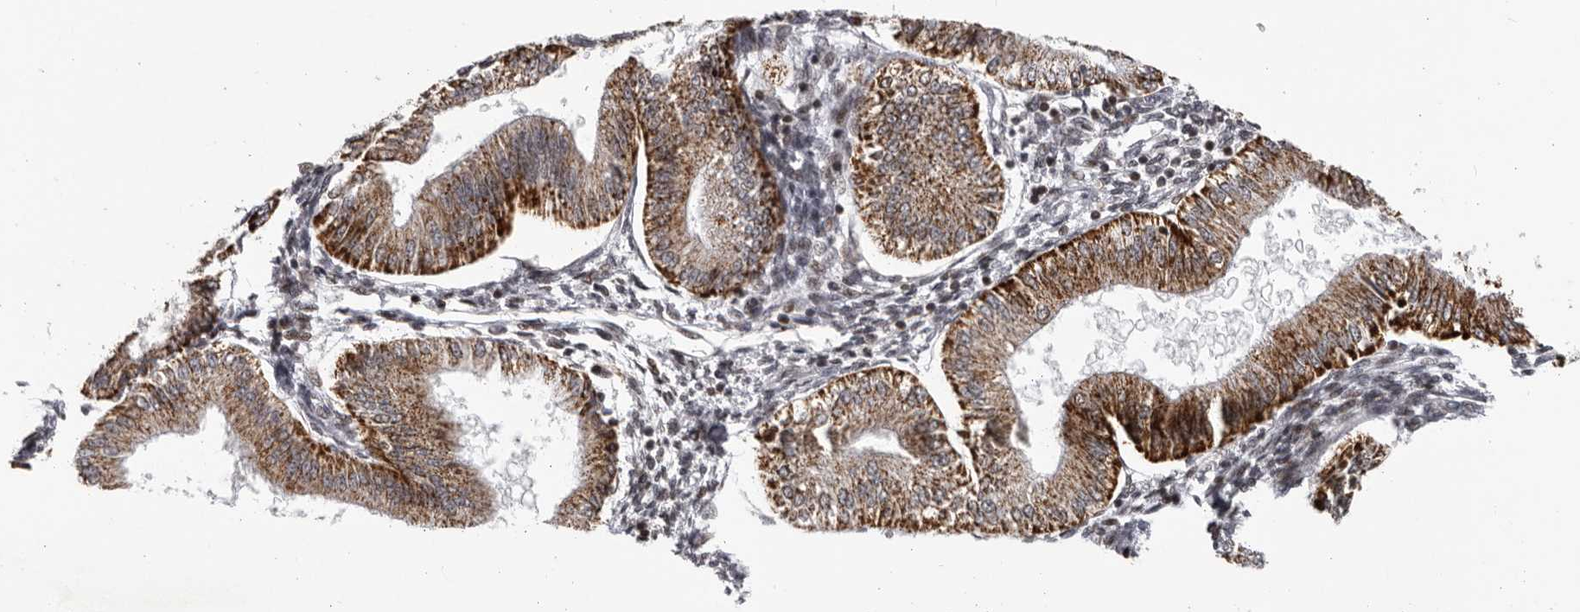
{"staining": {"intensity": "weak", "quantity": "<25%", "location": "nuclear"}, "tissue": "endometrium", "cell_type": "Cells in endometrial stroma", "image_type": "normal", "snomed": [{"axis": "morphology", "description": "Normal tissue, NOS"}, {"axis": "topography", "description": "Endometrium"}], "caption": "Immunohistochemistry (IHC) histopathology image of unremarkable endometrium stained for a protein (brown), which demonstrates no expression in cells in endometrial stroma.", "gene": "C17orf99", "patient": {"sex": "female", "age": 39}}